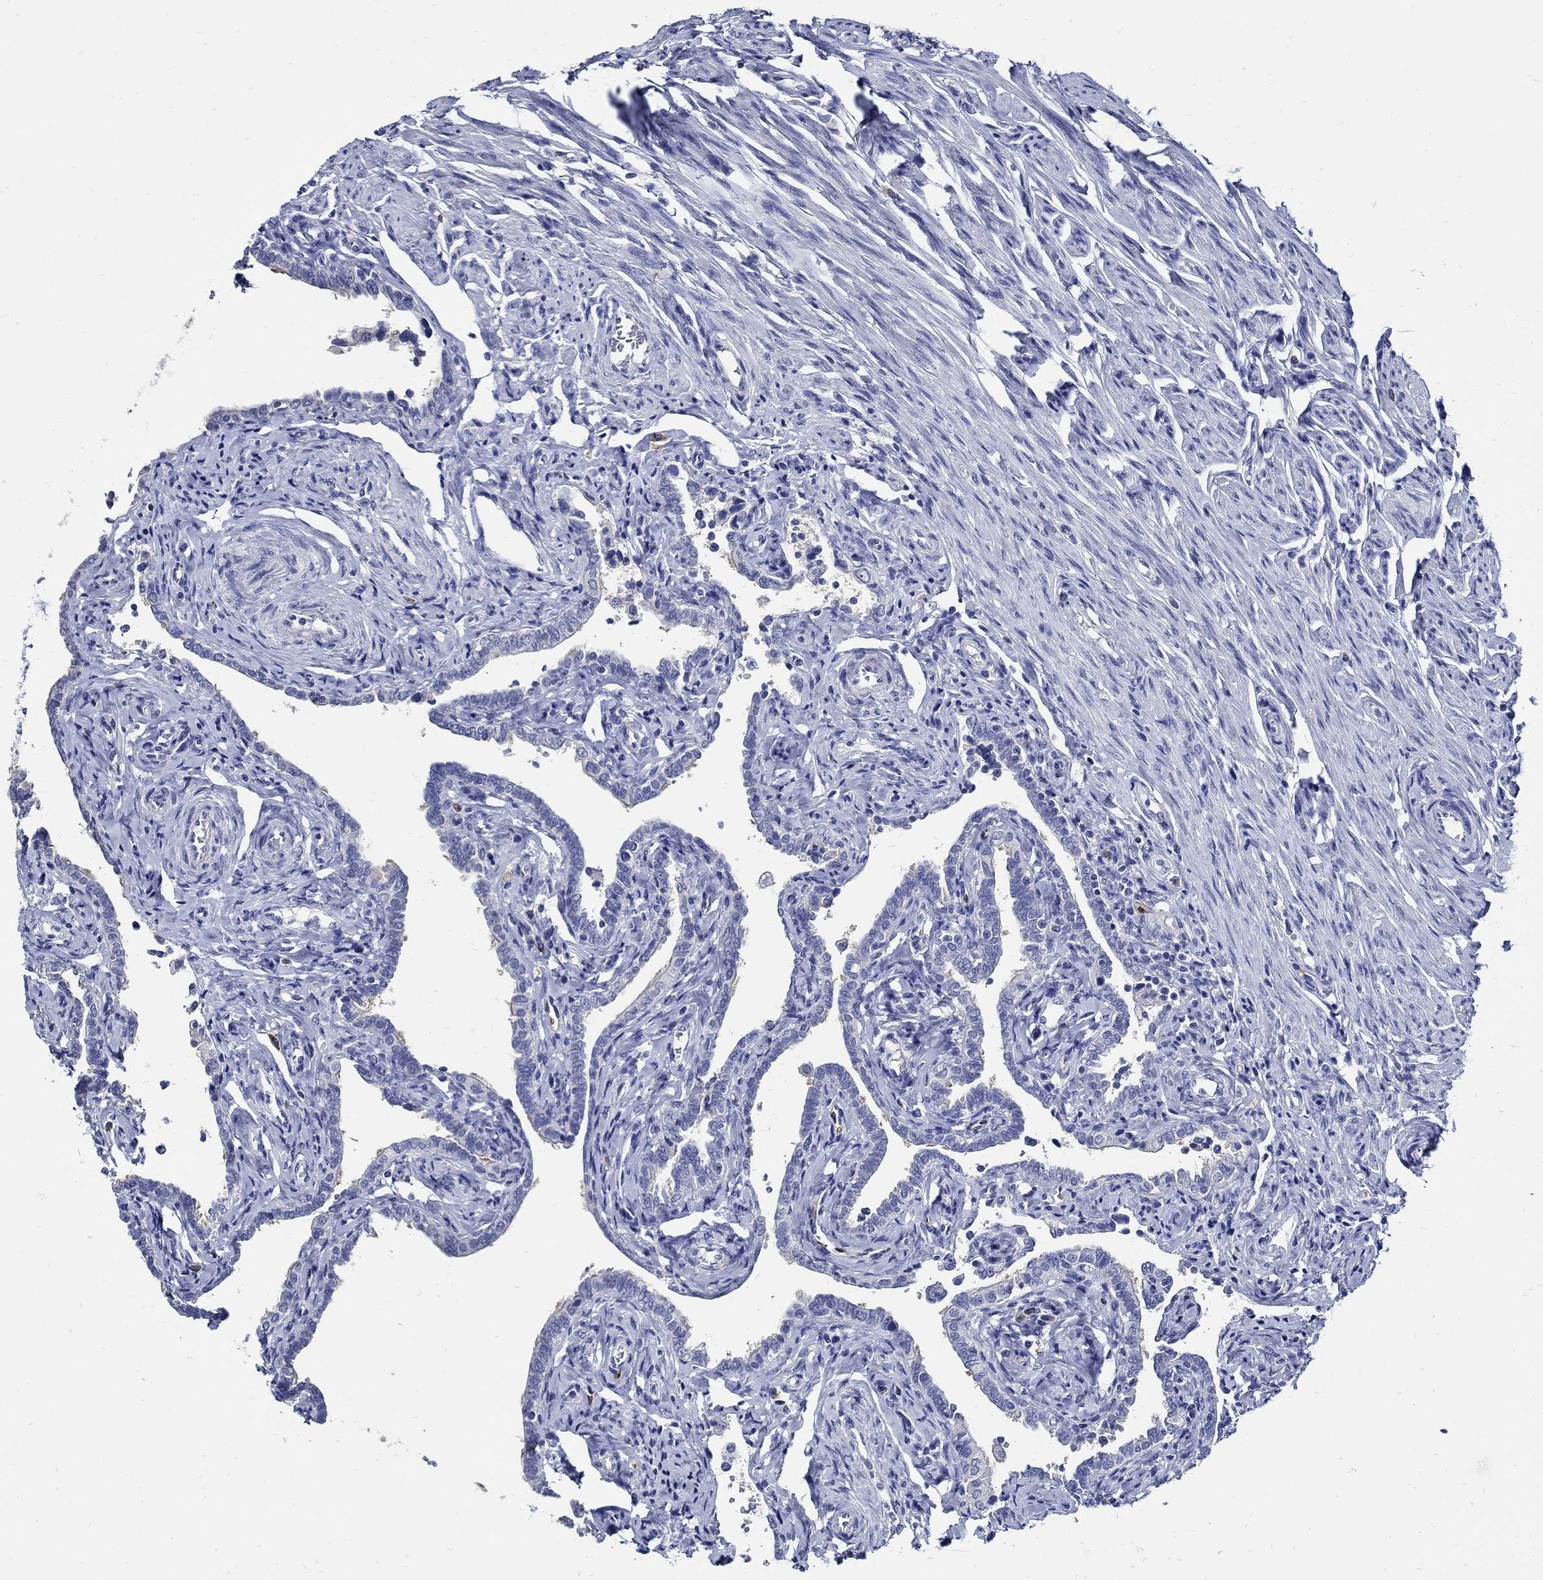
{"staining": {"intensity": "negative", "quantity": "none", "location": "none"}, "tissue": "fallopian tube", "cell_type": "Glandular cells", "image_type": "normal", "snomed": [{"axis": "morphology", "description": "Normal tissue, NOS"}, {"axis": "topography", "description": "Fallopian tube"}, {"axis": "topography", "description": "Ovary"}], "caption": "A high-resolution micrograph shows IHC staining of benign fallopian tube, which displays no significant staining in glandular cells. The staining is performed using DAB brown chromogen with nuclei counter-stained in using hematoxylin.", "gene": "PRX", "patient": {"sex": "female", "age": 54}}